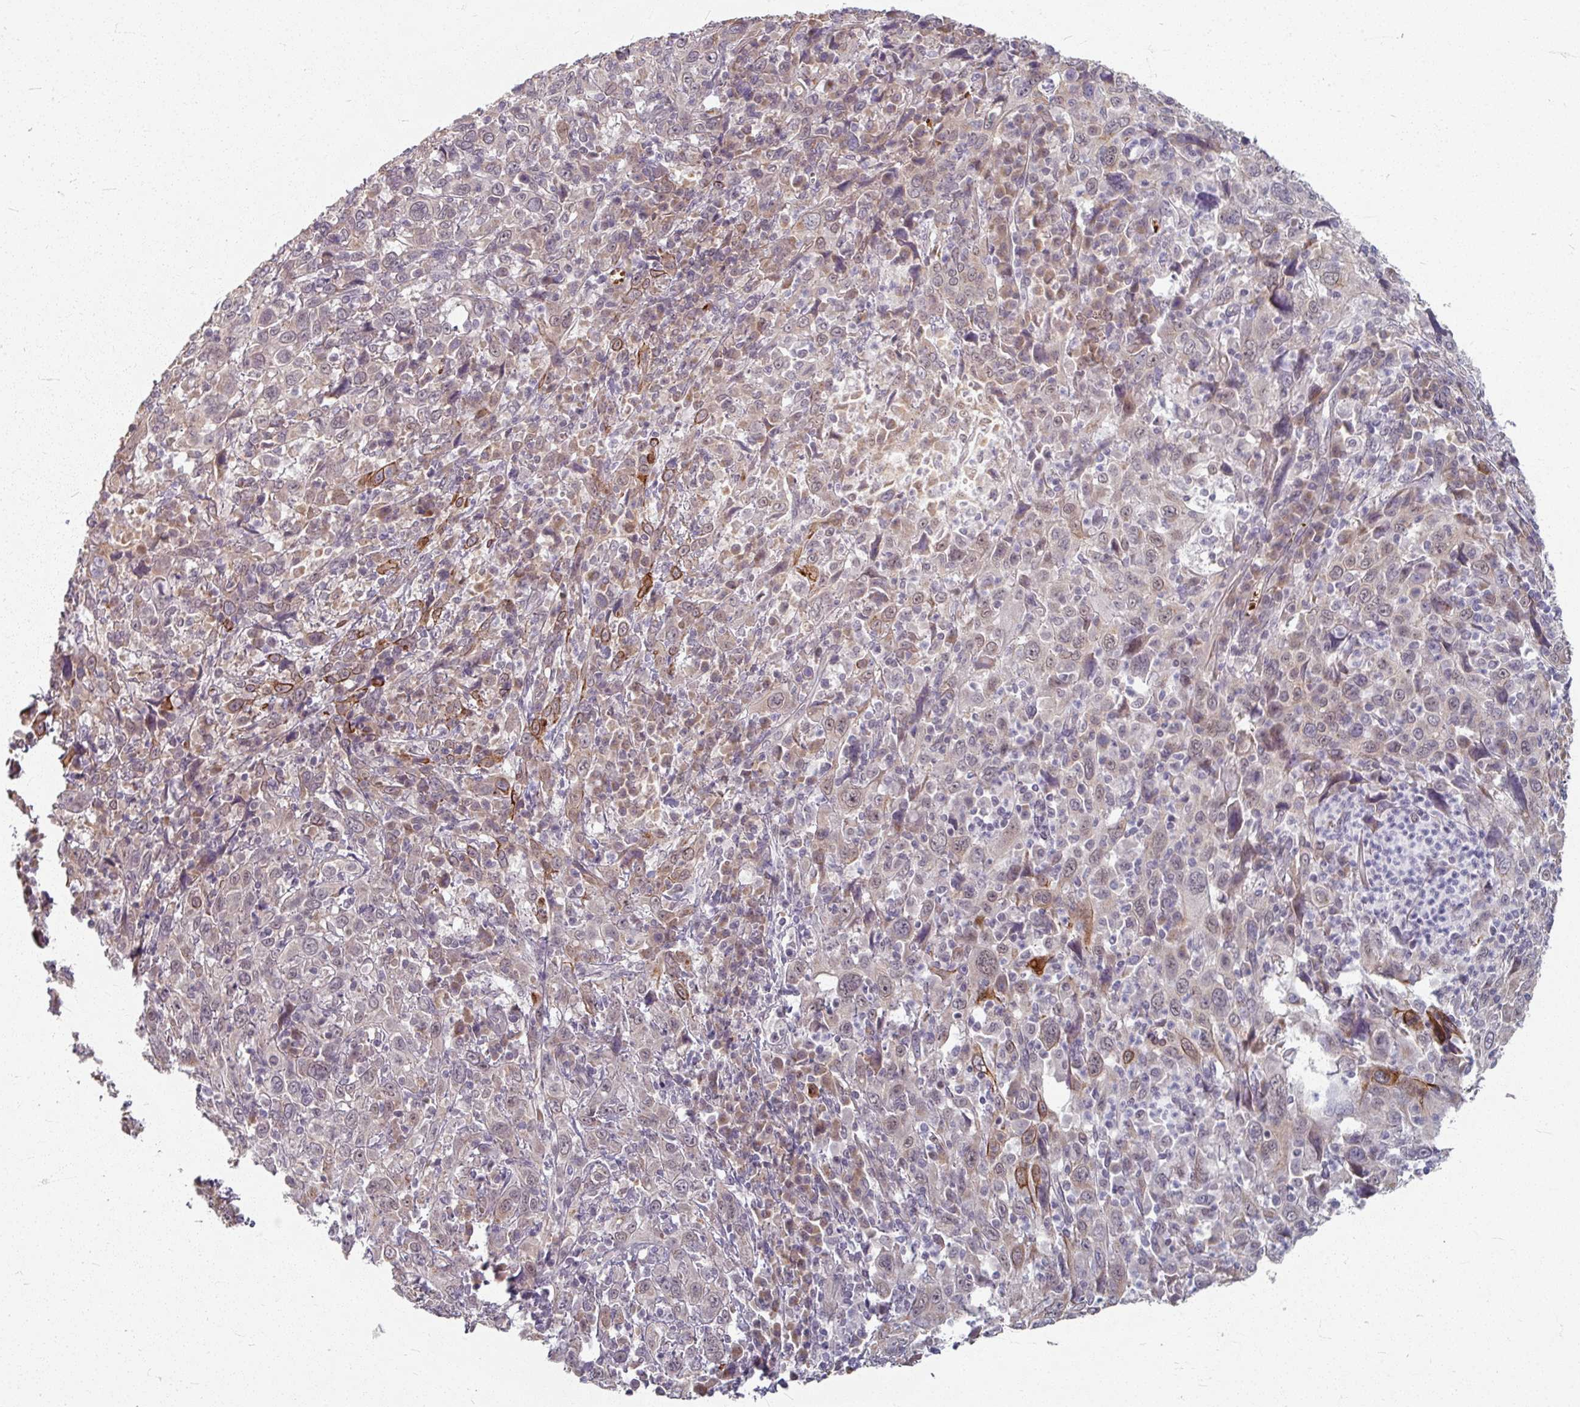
{"staining": {"intensity": "weak", "quantity": "<25%", "location": "cytoplasmic/membranous,nuclear"}, "tissue": "cervical cancer", "cell_type": "Tumor cells", "image_type": "cancer", "snomed": [{"axis": "morphology", "description": "Squamous cell carcinoma, NOS"}, {"axis": "topography", "description": "Cervix"}], "caption": "DAB (3,3'-diaminobenzidine) immunohistochemical staining of human cervical squamous cell carcinoma exhibits no significant positivity in tumor cells.", "gene": "KMT5C", "patient": {"sex": "female", "age": 46}}